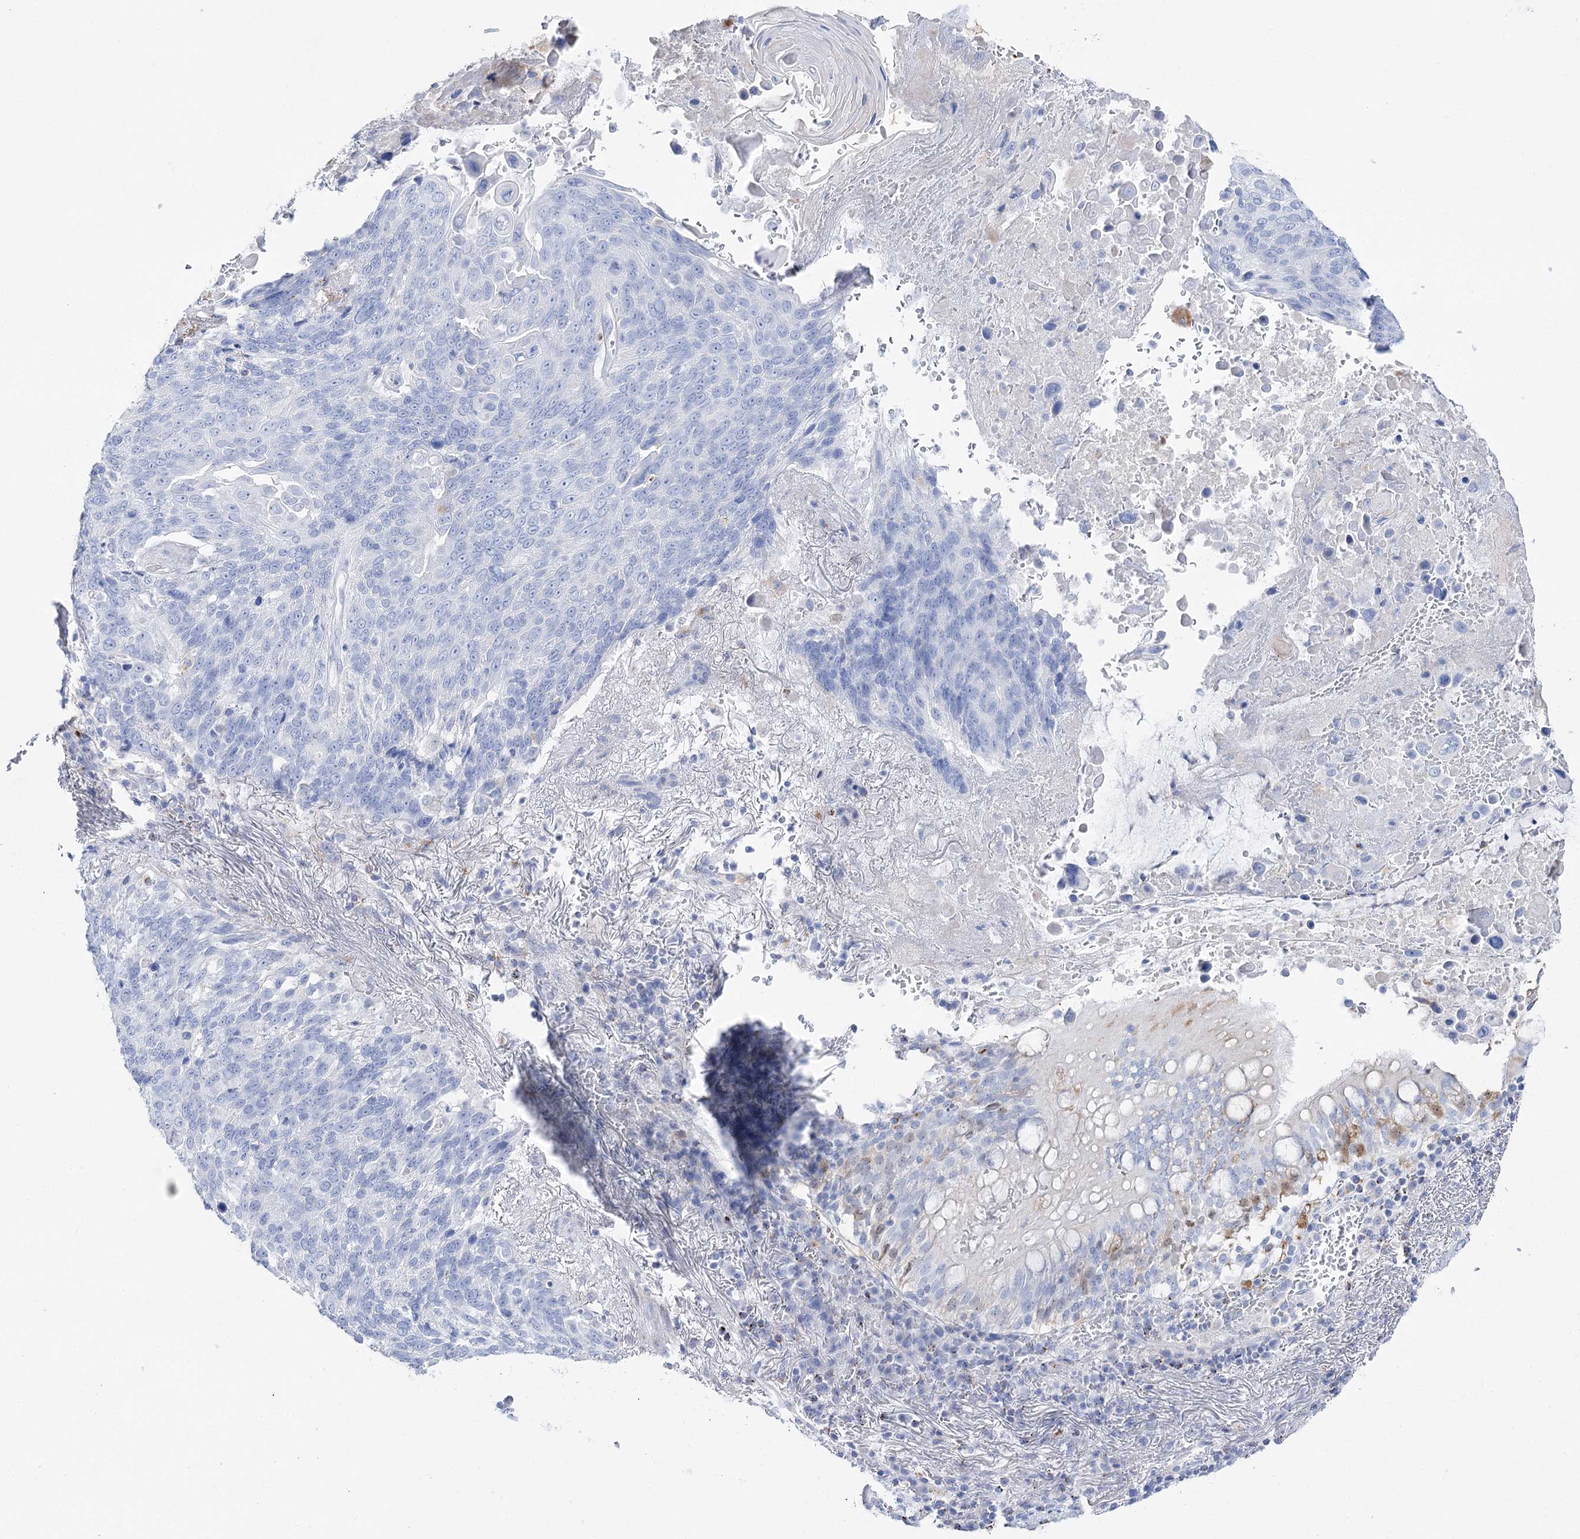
{"staining": {"intensity": "negative", "quantity": "none", "location": "none"}, "tissue": "lung cancer", "cell_type": "Tumor cells", "image_type": "cancer", "snomed": [{"axis": "morphology", "description": "Squamous cell carcinoma, NOS"}, {"axis": "topography", "description": "Lung"}], "caption": "DAB immunohistochemical staining of human lung cancer (squamous cell carcinoma) reveals no significant expression in tumor cells. (DAB (3,3'-diaminobenzidine) immunohistochemistry (IHC) visualized using brightfield microscopy, high magnification).", "gene": "SLC3A1", "patient": {"sex": "male", "age": 66}}